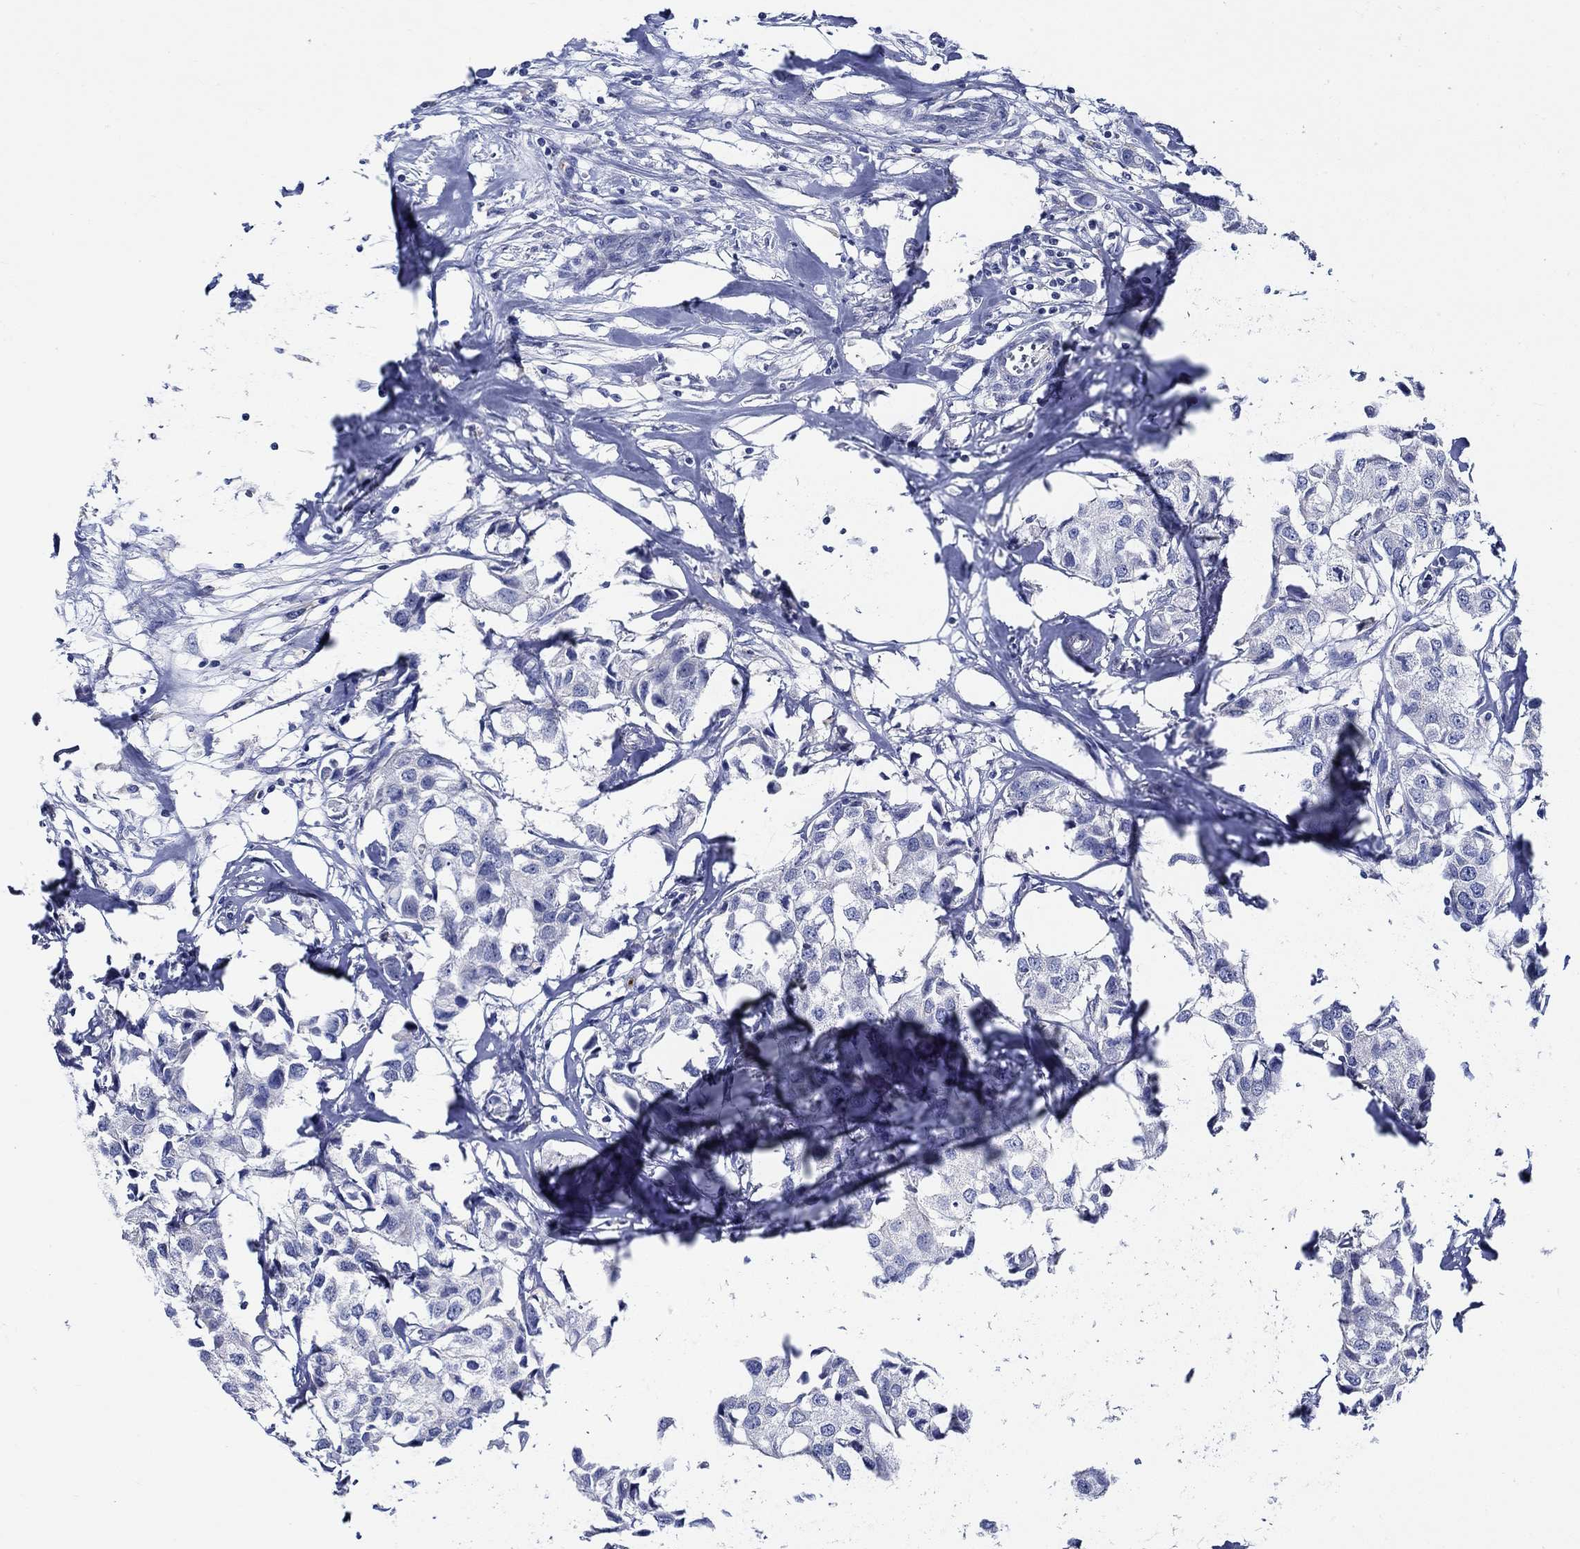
{"staining": {"intensity": "negative", "quantity": "none", "location": "none"}, "tissue": "breast cancer", "cell_type": "Tumor cells", "image_type": "cancer", "snomed": [{"axis": "morphology", "description": "Duct carcinoma"}, {"axis": "topography", "description": "Breast"}], "caption": "Immunohistochemical staining of breast cancer reveals no significant staining in tumor cells.", "gene": "ALOX12", "patient": {"sex": "female", "age": 80}}